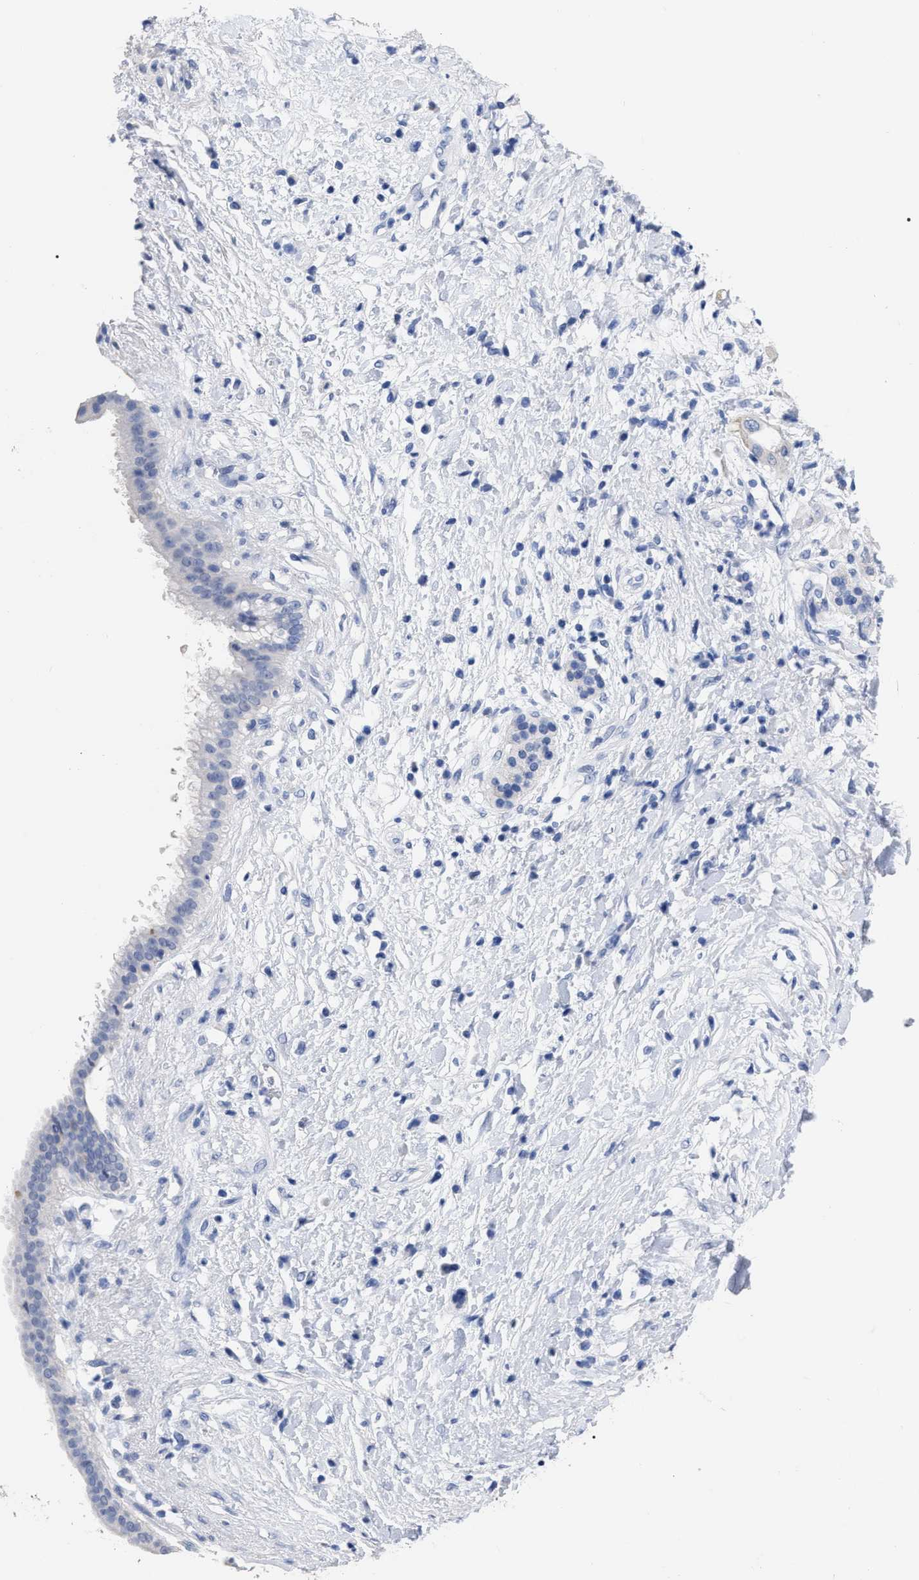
{"staining": {"intensity": "negative", "quantity": "none", "location": "none"}, "tissue": "pancreatic cancer", "cell_type": "Tumor cells", "image_type": "cancer", "snomed": [{"axis": "morphology", "description": "Adenocarcinoma, NOS"}, {"axis": "topography", "description": "Pancreas"}], "caption": "DAB (3,3'-diaminobenzidine) immunohistochemical staining of pancreatic cancer (adenocarcinoma) demonstrates no significant positivity in tumor cells.", "gene": "ANXA13", "patient": {"sex": "female", "age": 56}}